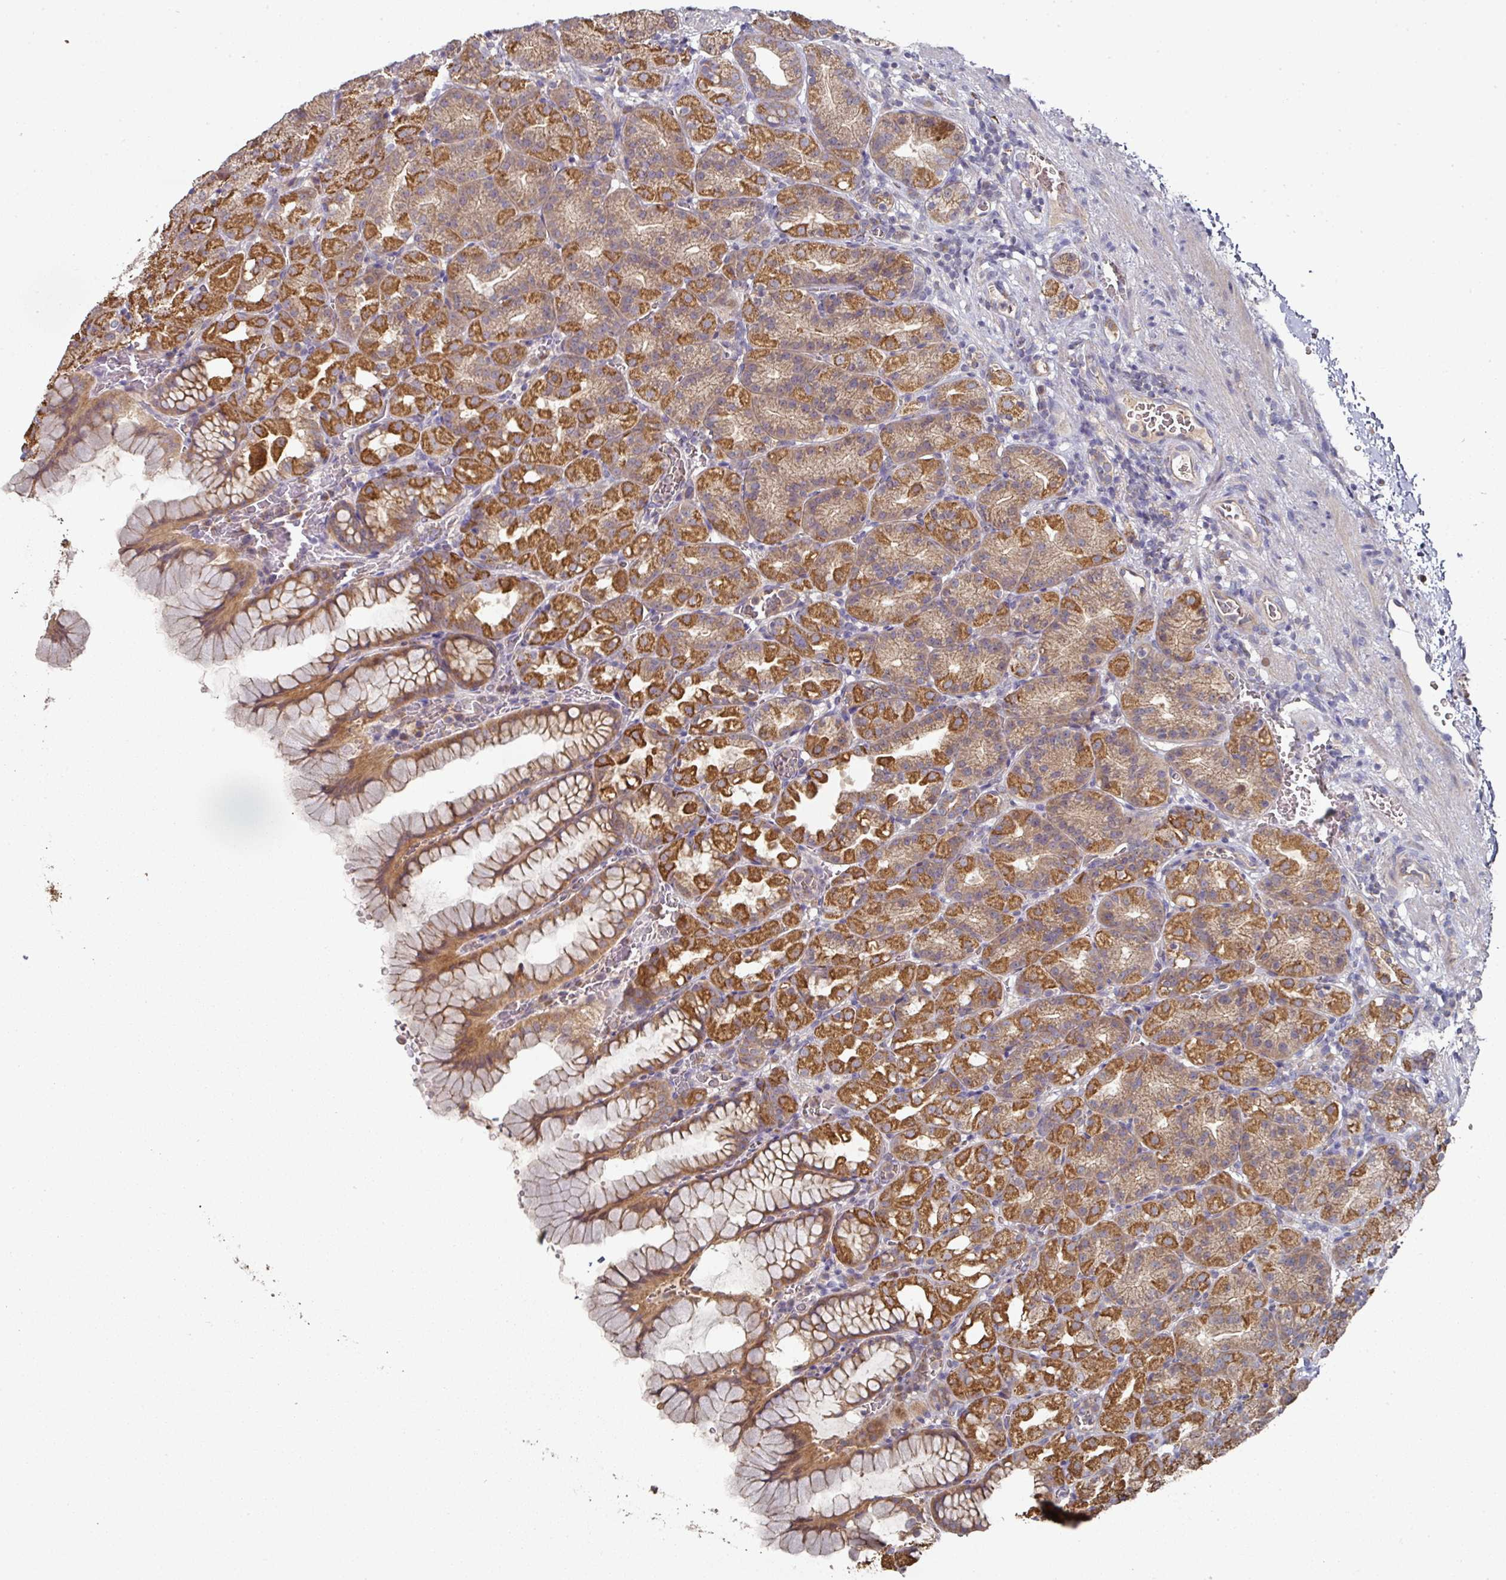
{"staining": {"intensity": "strong", "quantity": "25%-75%", "location": "cytoplasmic/membranous"}, "tissue": "stomach", "cell_type": "Glandular cells", "image_type": "normal", "snomed": [{"axis": "morphology", "description": "Normal tissue, NOS"}, {"axis": "topography", "description": "Stomach, upper"}], "caption": "Immunohistochemical staining of unremarkable stomach demonstrates 25%-75% levels of strong cytoplasmic/membranous protein expression in about 25%-75% of glandular cells. (DAB IHC, brown staining for protein, blue staining for nuclei).", "gene": "DNAJC7", "patient": {"sex": "female", "age": 81}}